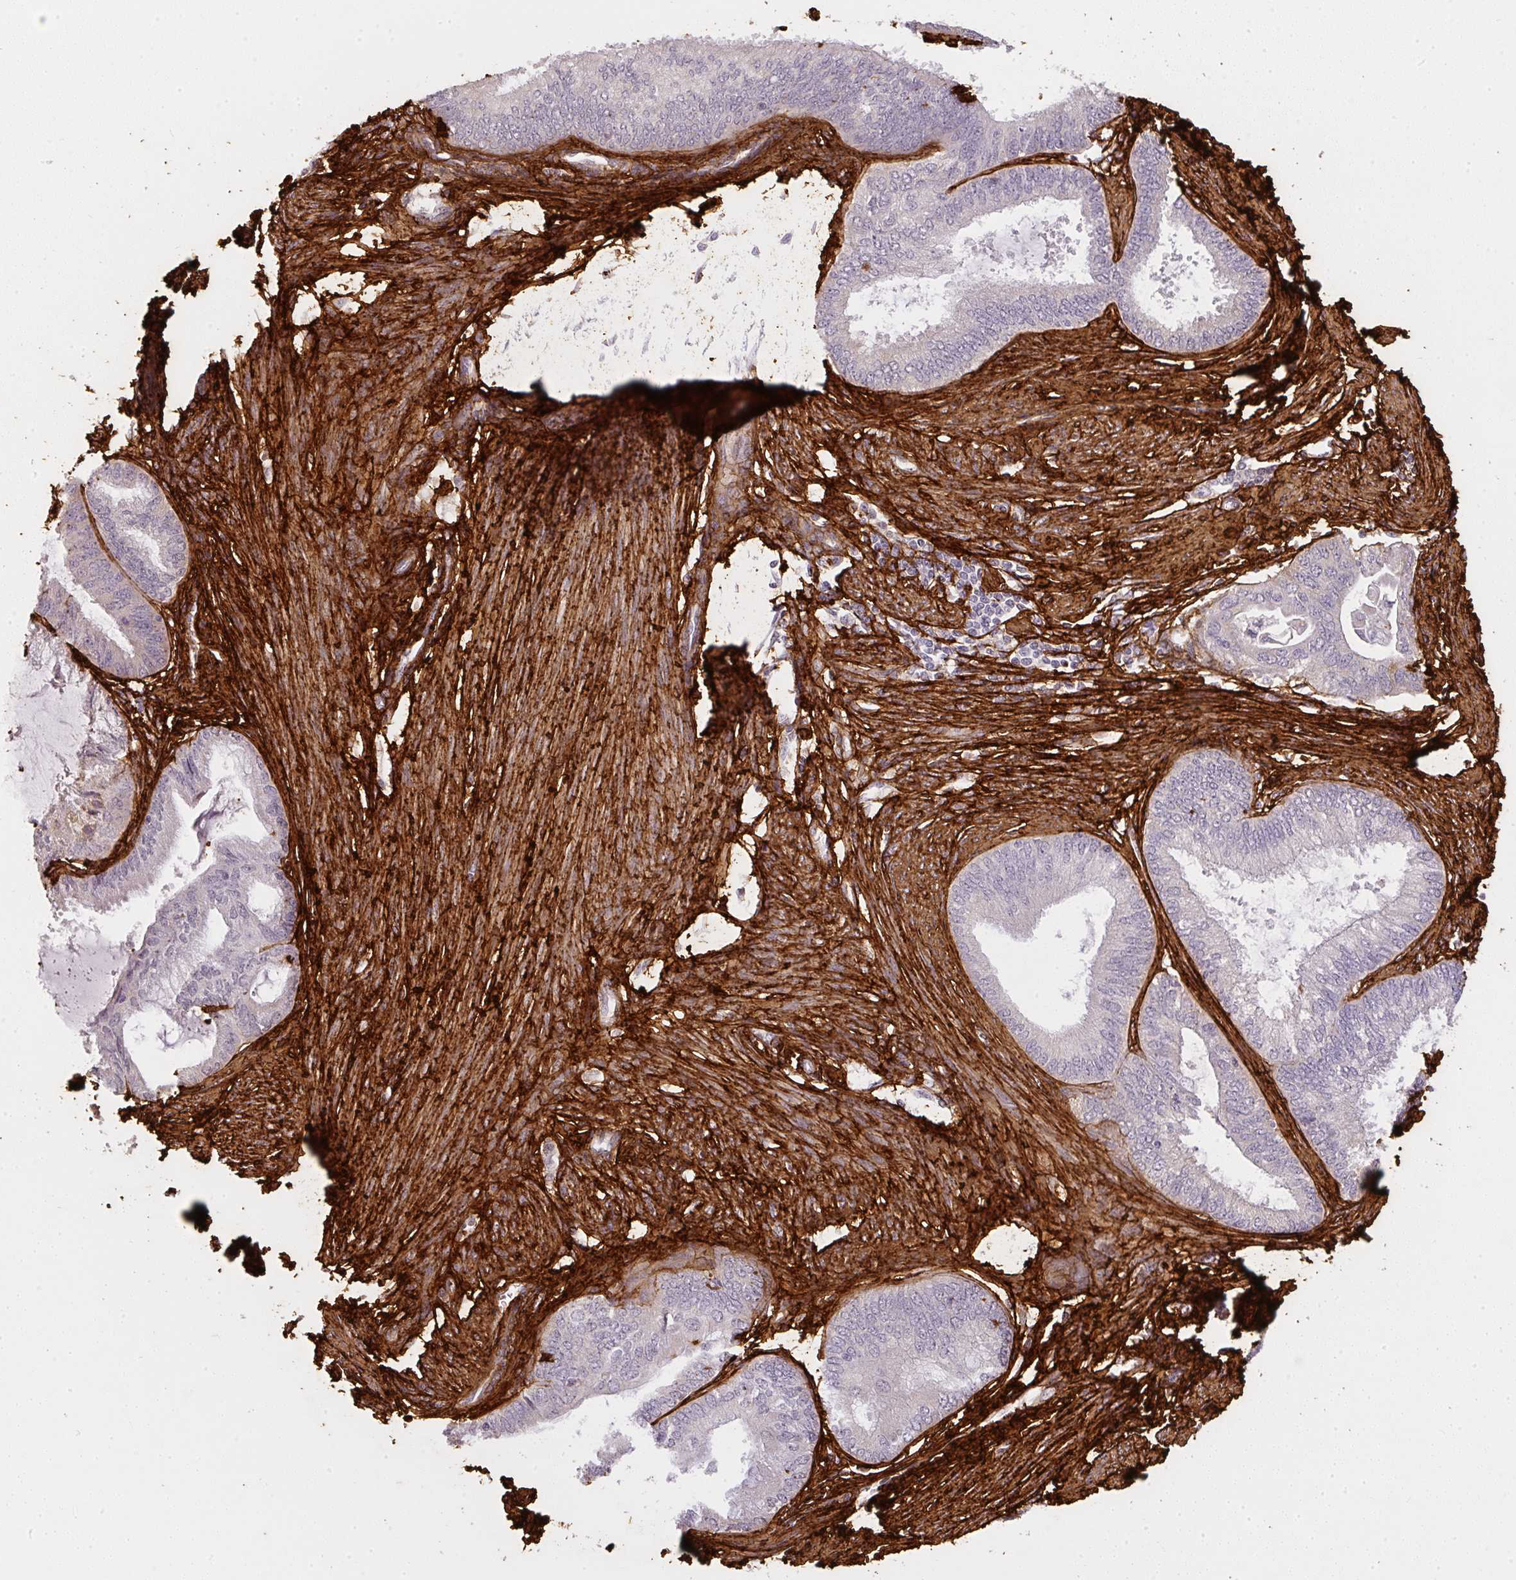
{"staining": {"intensity": "negative", "quantity": "none", "location": "none"}, "tissue": "endometrial cancer", "cell_type": "Tumor cells", "image_type": "cancer", "snomed": [{"axis": "morphology", "description": "Adenocarcinoma, NOS"}, {"axis": "topography", "description": "Endometrium"}], "caption": "Immunohistochemical staining of human endometrial cancer (adenocarcinoma) shows no significant positivity in tumor cells. The staining is performed using DAB (3,3'-diaminobenzidine) brown chromogen with nuclei counter-stained in using hematoxylin.", "gene": "COL3A1", "patient": {"sex": "female", "age": 86}}